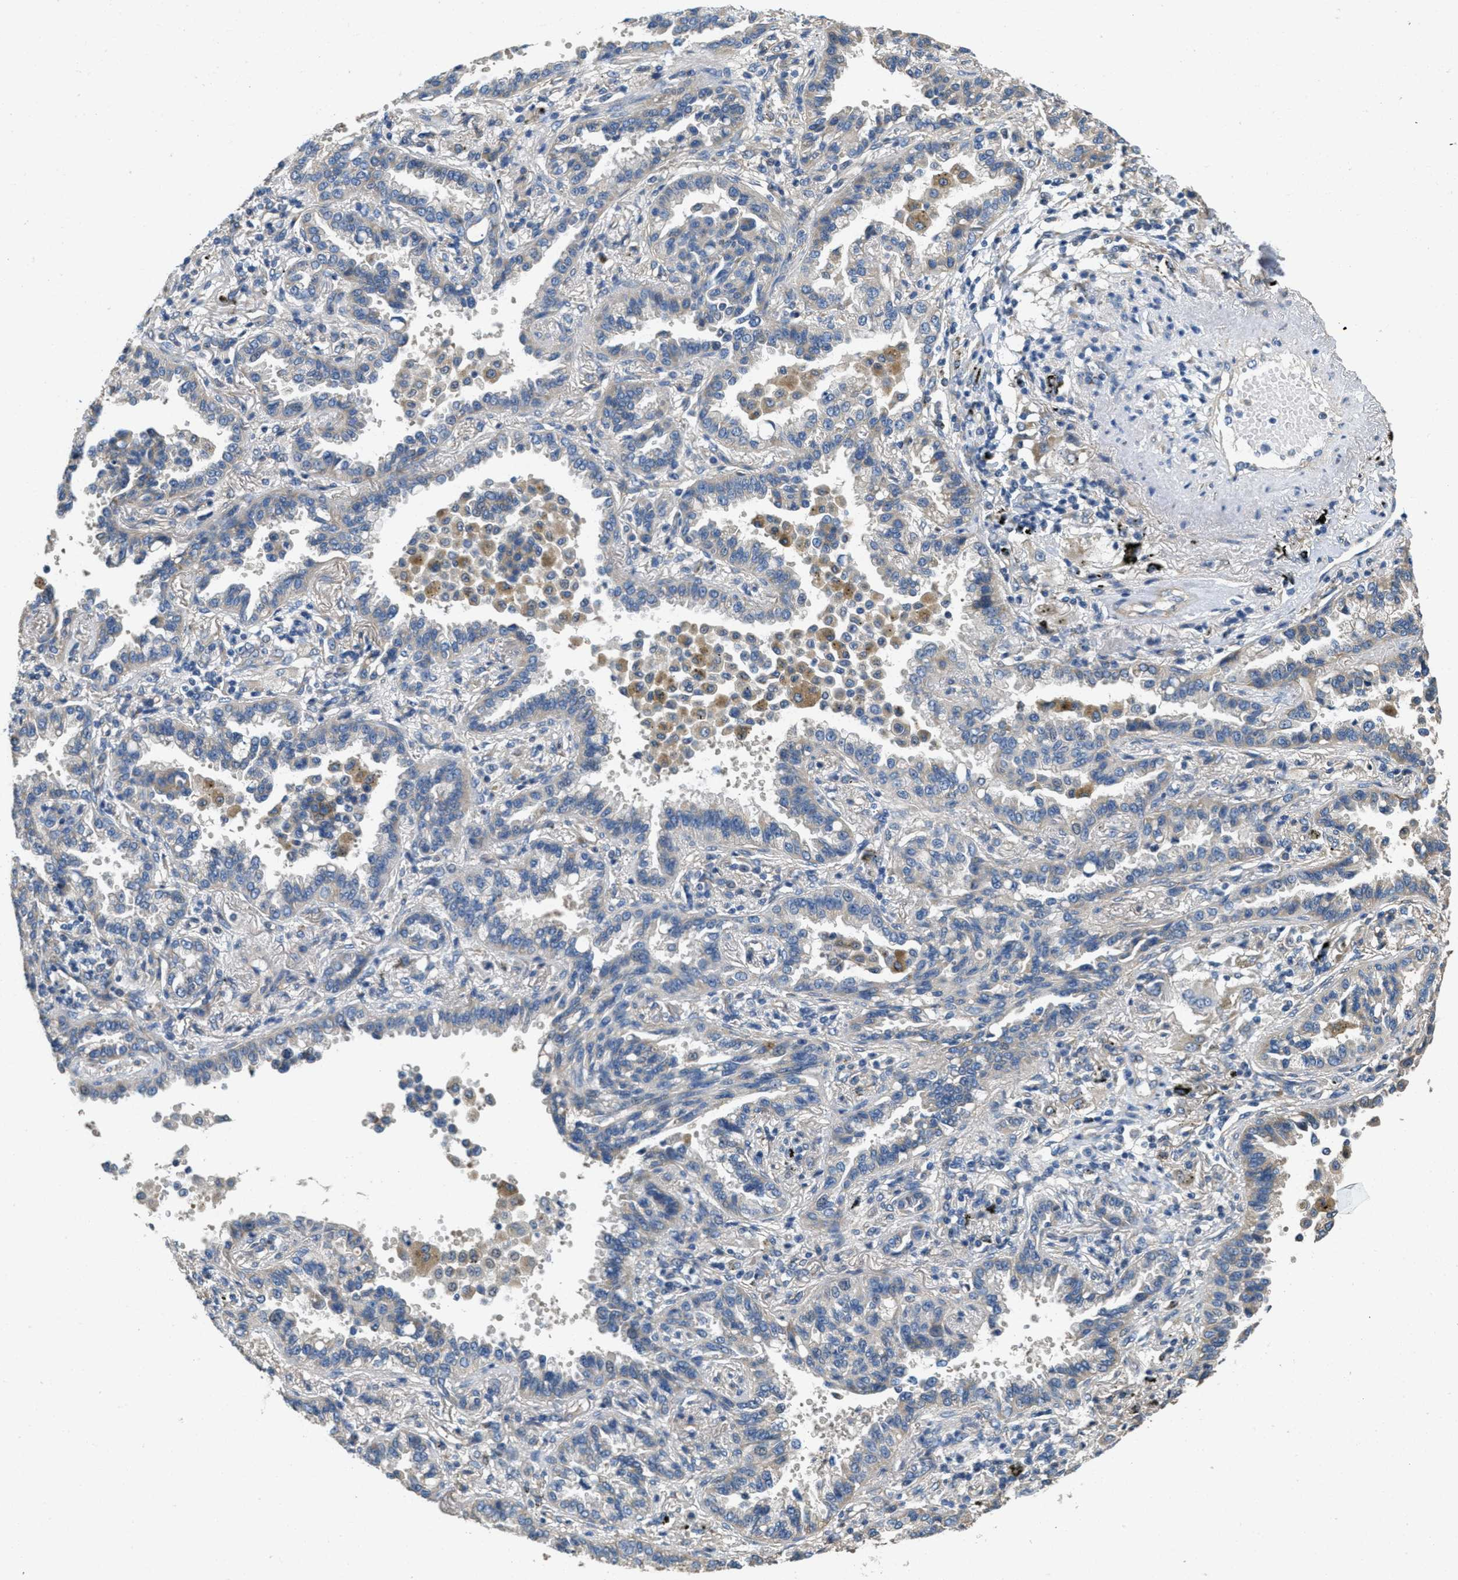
{"staining": {"intensity": "negative", "quantity": "none", "location": "none"}, "tissue": "lung cancer", "cell_type": "Tumor cells", "image_type": "cancer", "snomed": [{"axis": "morphology", "description": "Normal tissue, NOS"}, {"axis": "morphology", "description": "Adenocarcinoma, NOS"}, {"axis": "topography", "description": "Lung"}], "caption": "IHC of human lung cancer (adenocarcinoma) reveals no positivity in tumor cells.", "gene": "TOMM70", "patient": {"sex": "male", "age": 59}}